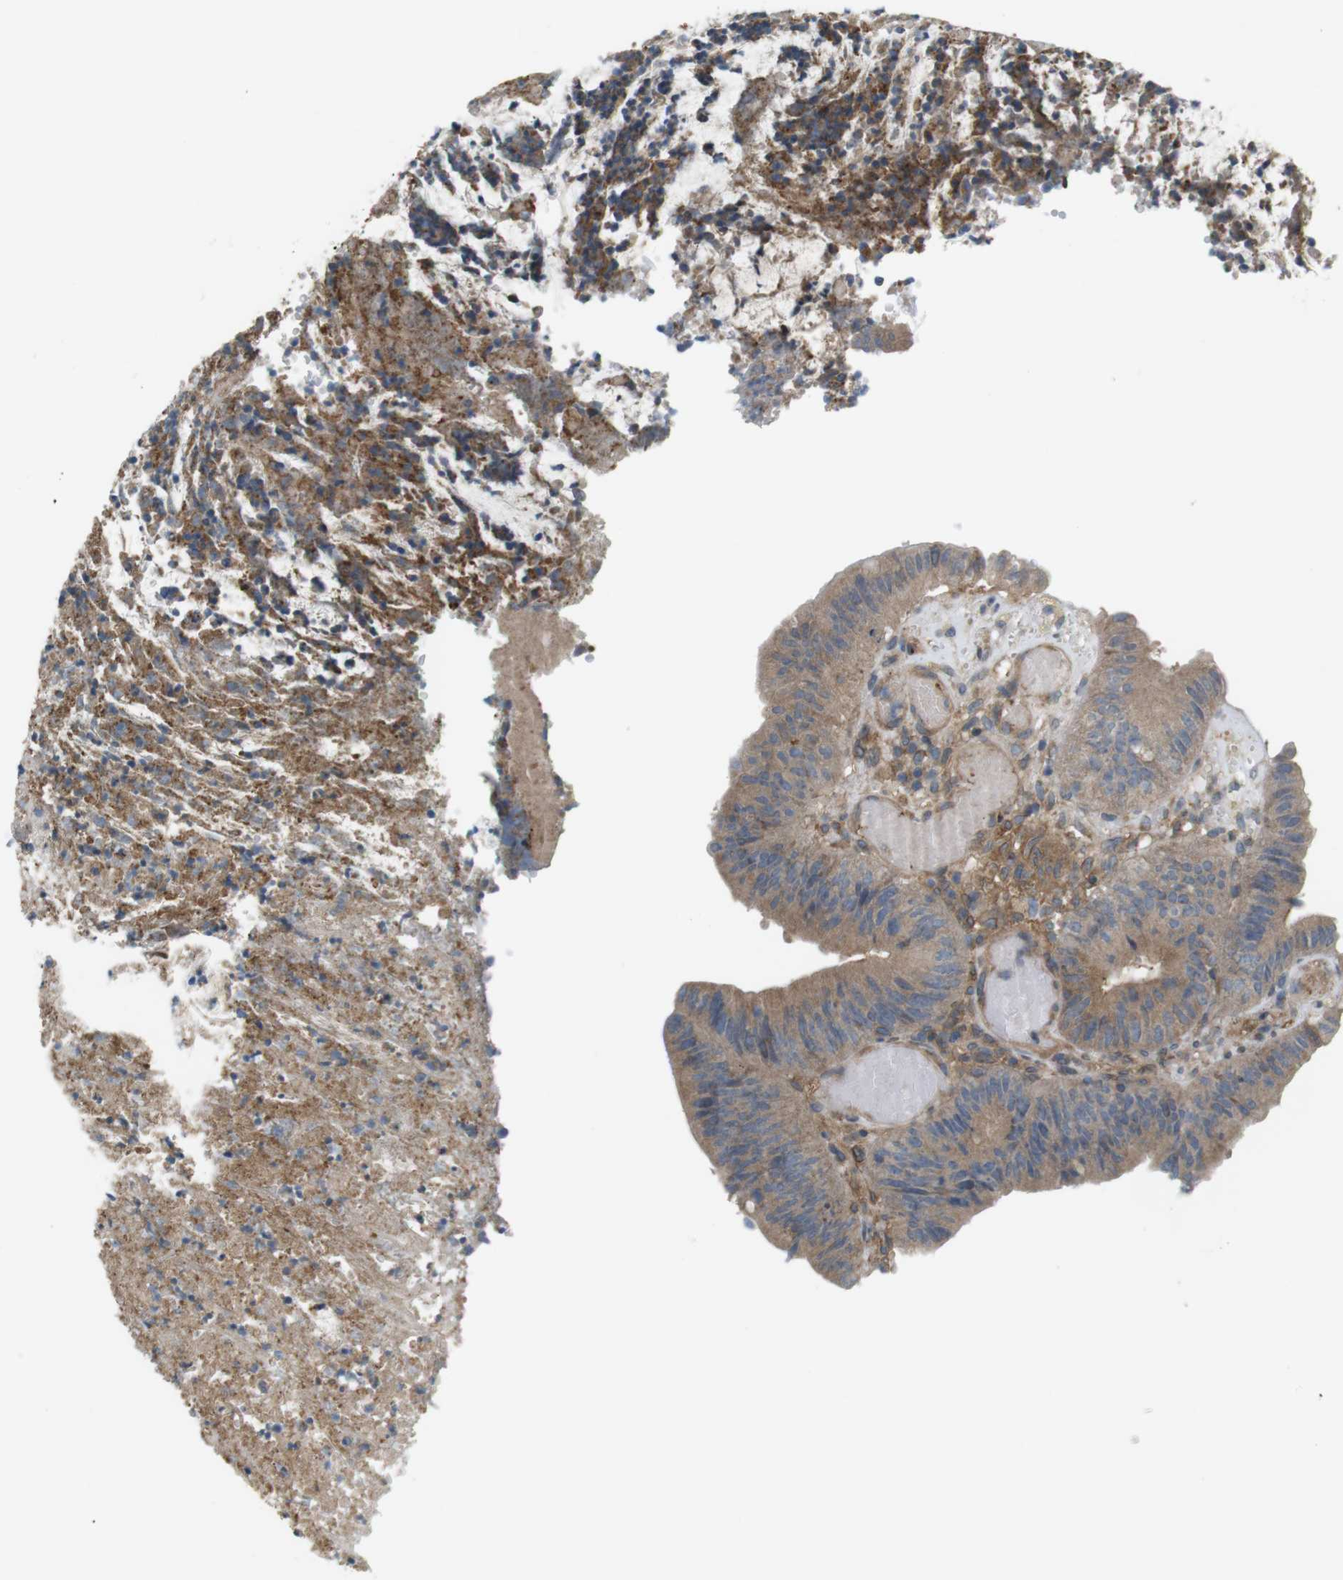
{"staining": {"intensity": "moderate", "quantity": ">75%", "location": "cytoplasmic/membranous"}, "tissue": "colorectal cancer", "cell_type": "Tumor cells", "image_type": "cancer", "snomed": [{"axis": "morphology", "description": "Adenocarcinoma, NOS"}, {"axis": "topography", "description": "Rectum"}], "caption": "A medium amount of moderate cytoplasmic/membranous staining is seen in about >75% of tumor cells in adenocarcinoma (colorectal) tissue.", "gene": "DDAH2", "patient": {"sex": "female", "age": 66}}